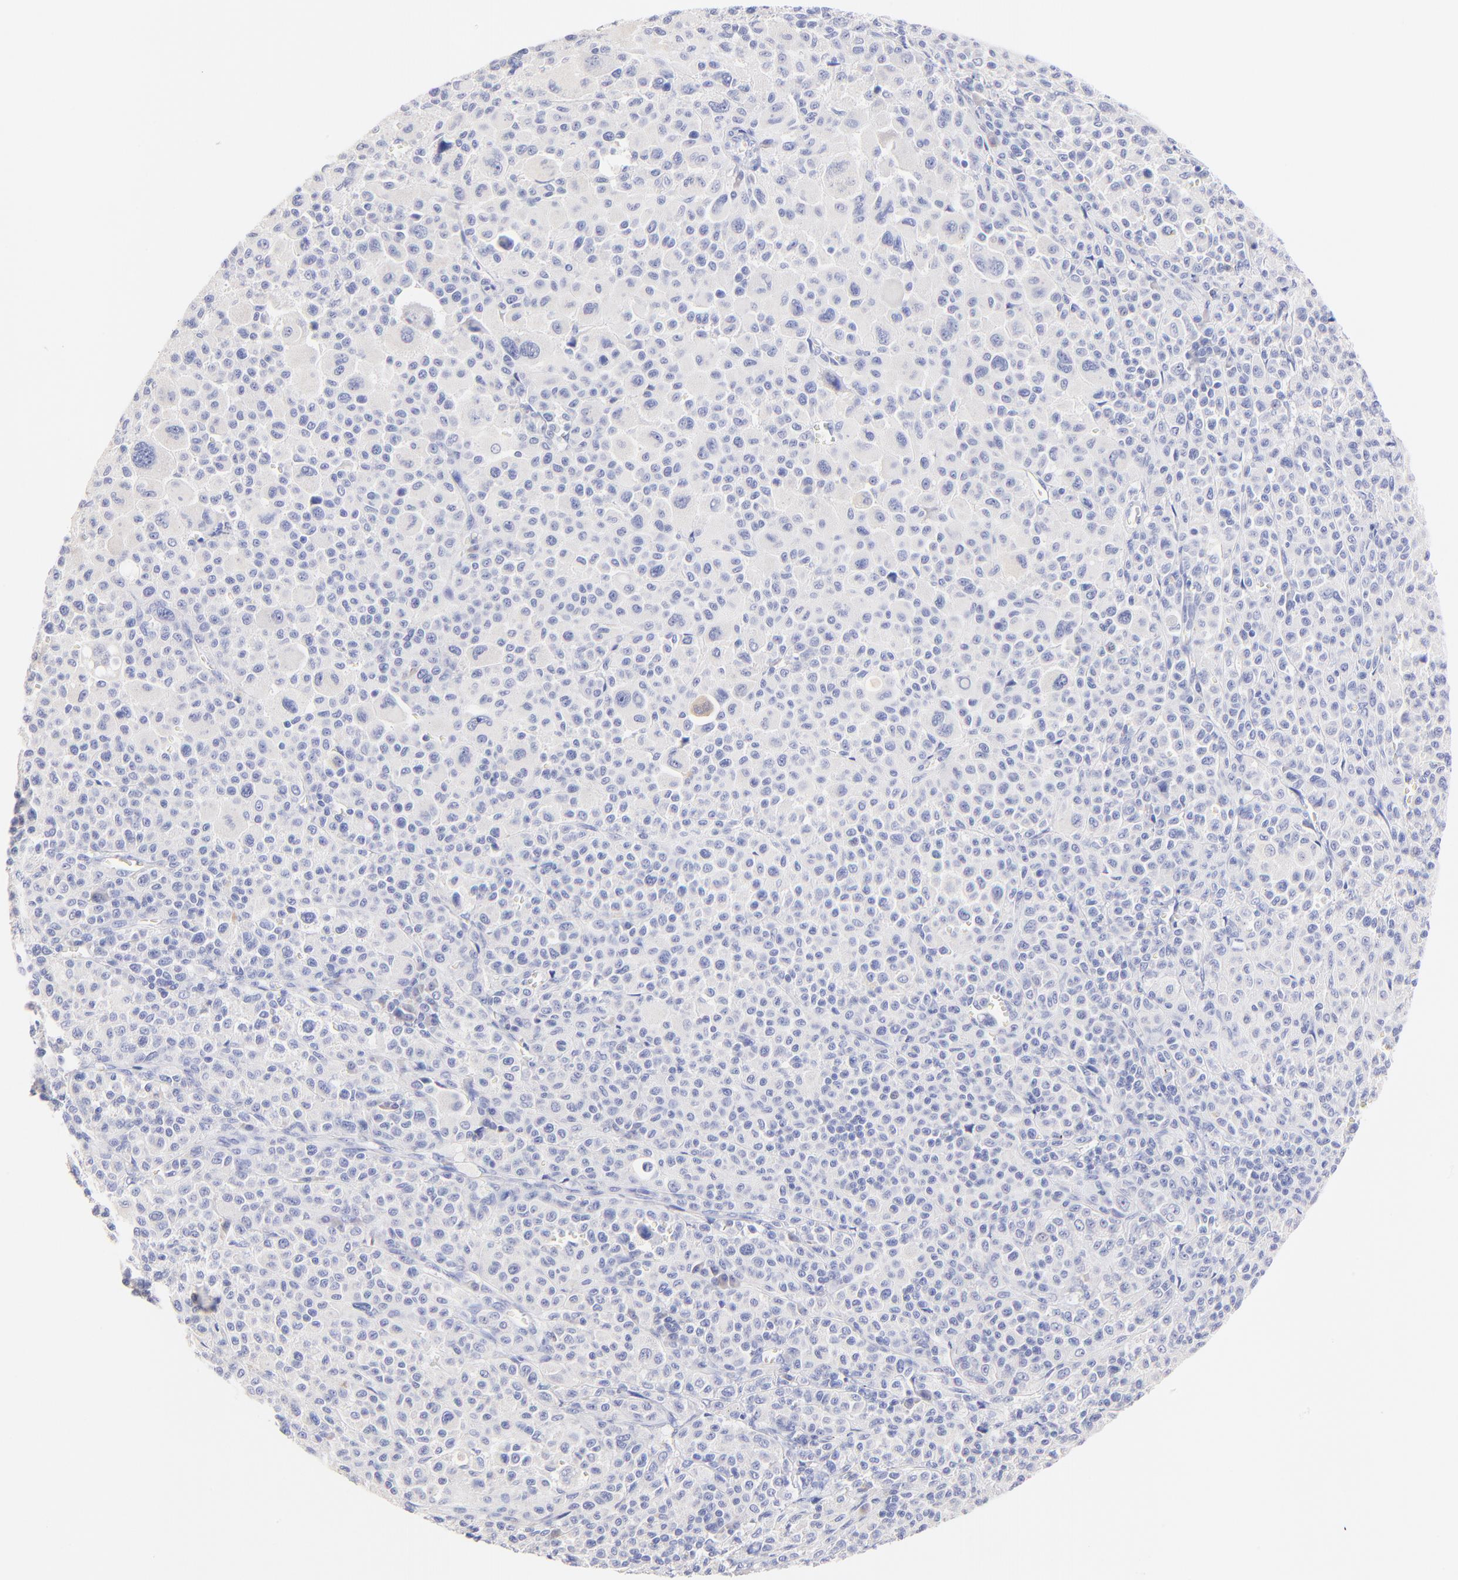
{"staining": {"intensity": "negative", "quantity": "none", "location": "none"}, "tissue": "melanoma", "cell_type": "Tumor cells", "image_type": "cancer", "snomed": [{"axis": "morphology", "description": "Malignant melanoma, Metastatic site"}, {"axis": "topography", "description": "Skin"}], "caption": "Tumor cells are negative for protein expression in human melanoma.", "gene": "RAB3A", "patient": {"sex": "female", "age": 74}}